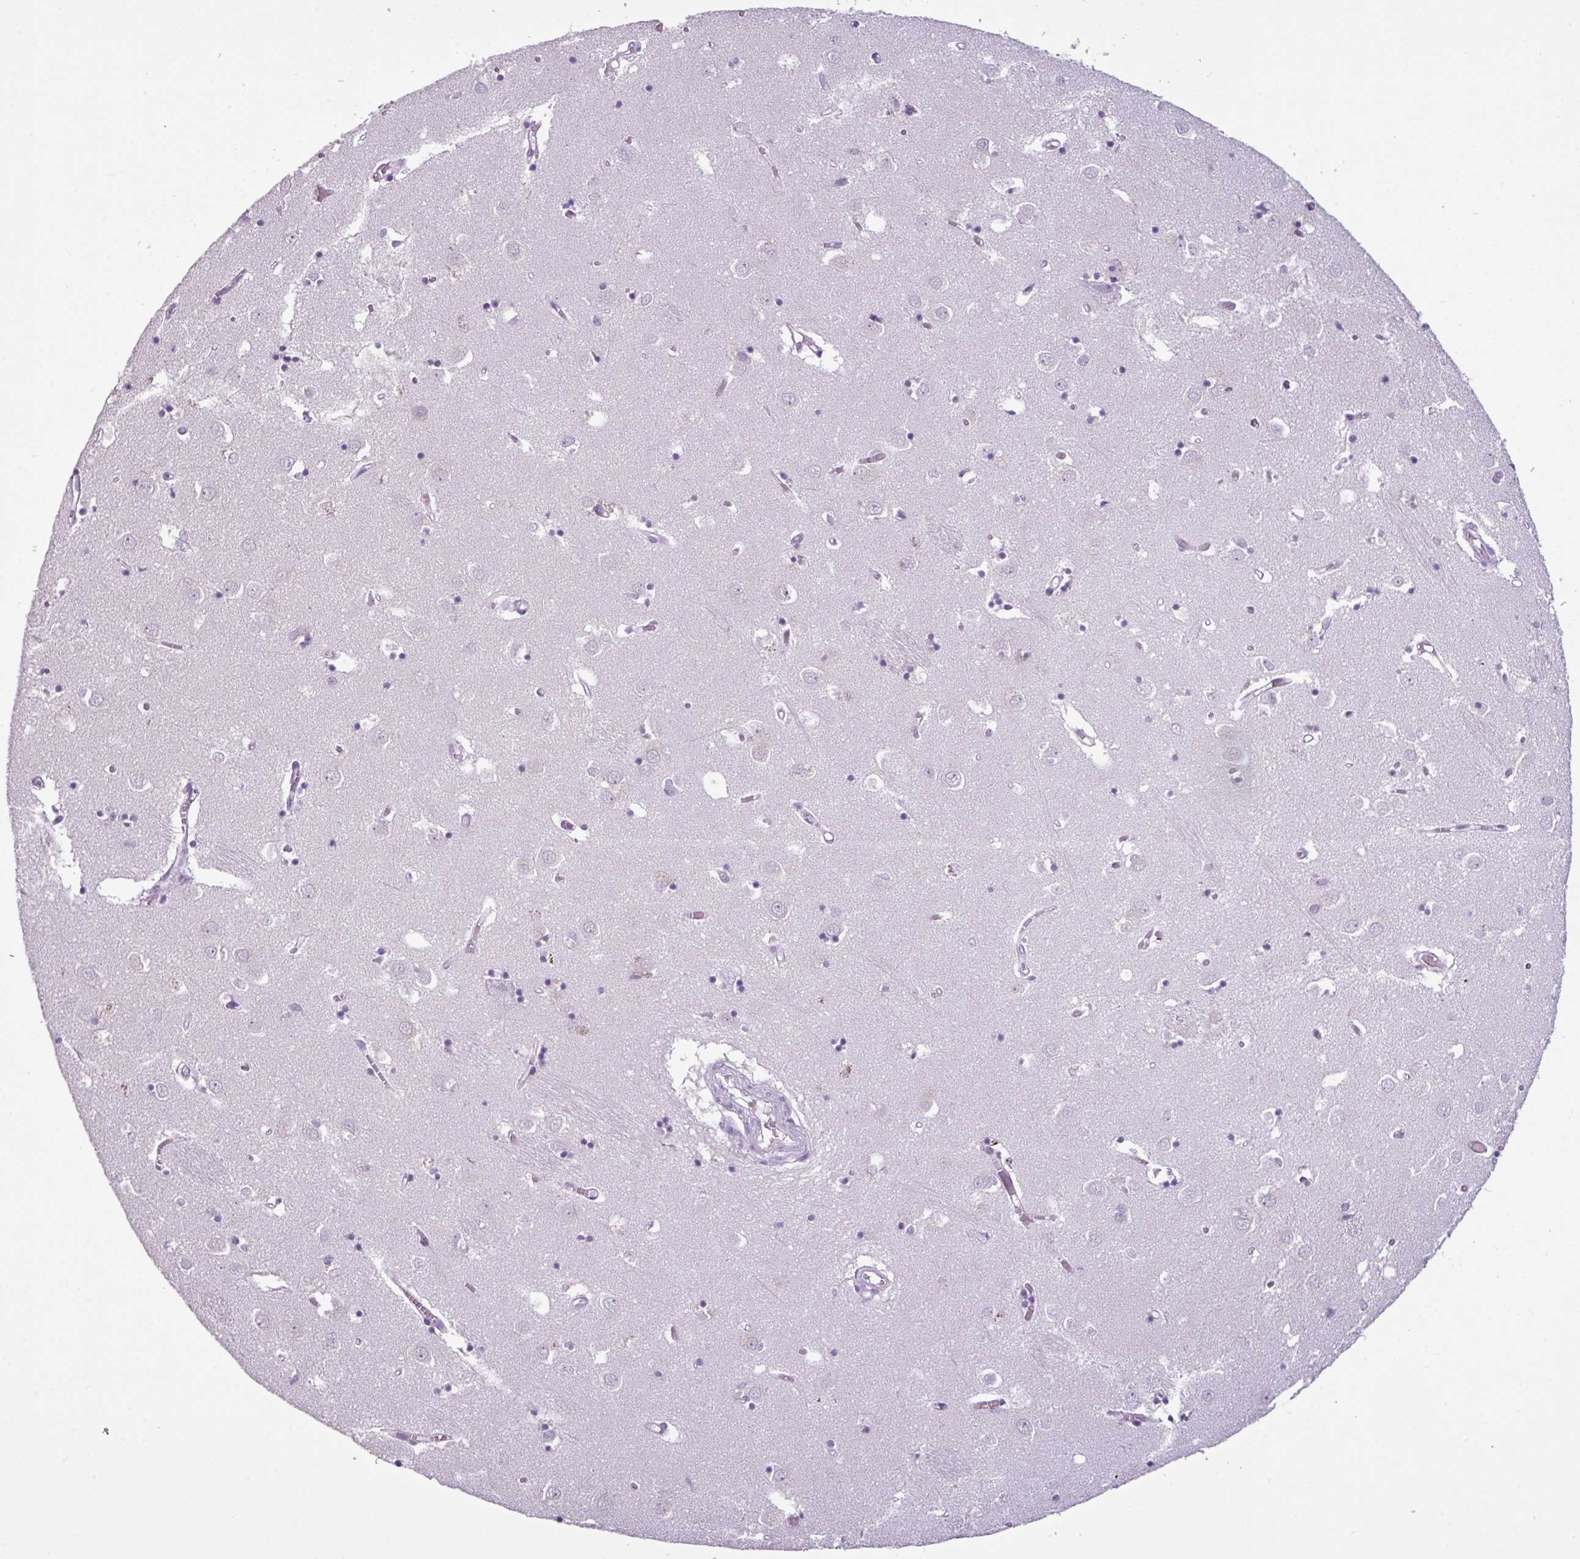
{"staining": {"intensity": "negative", "quantity": "none", "location": "none"}, "tissue": "caudate", "cell_type": "Glial cells", "image_type": "normal", "snomed": [{"axis": "morphology", "description": "Normal tissue, NOS"}, {"axis": "topography", "description": "Lateral ventricle wall"}], "caption": "Glial cells are negative for brown protein staining in unremarkable caudate. (DAB (3,3'-diaminobenzidine) immunohistochemistry (IHC) with hematoxylin counter stain).", "gene": "TTLL12", "patient": {"sex": "male", "age": 70}}